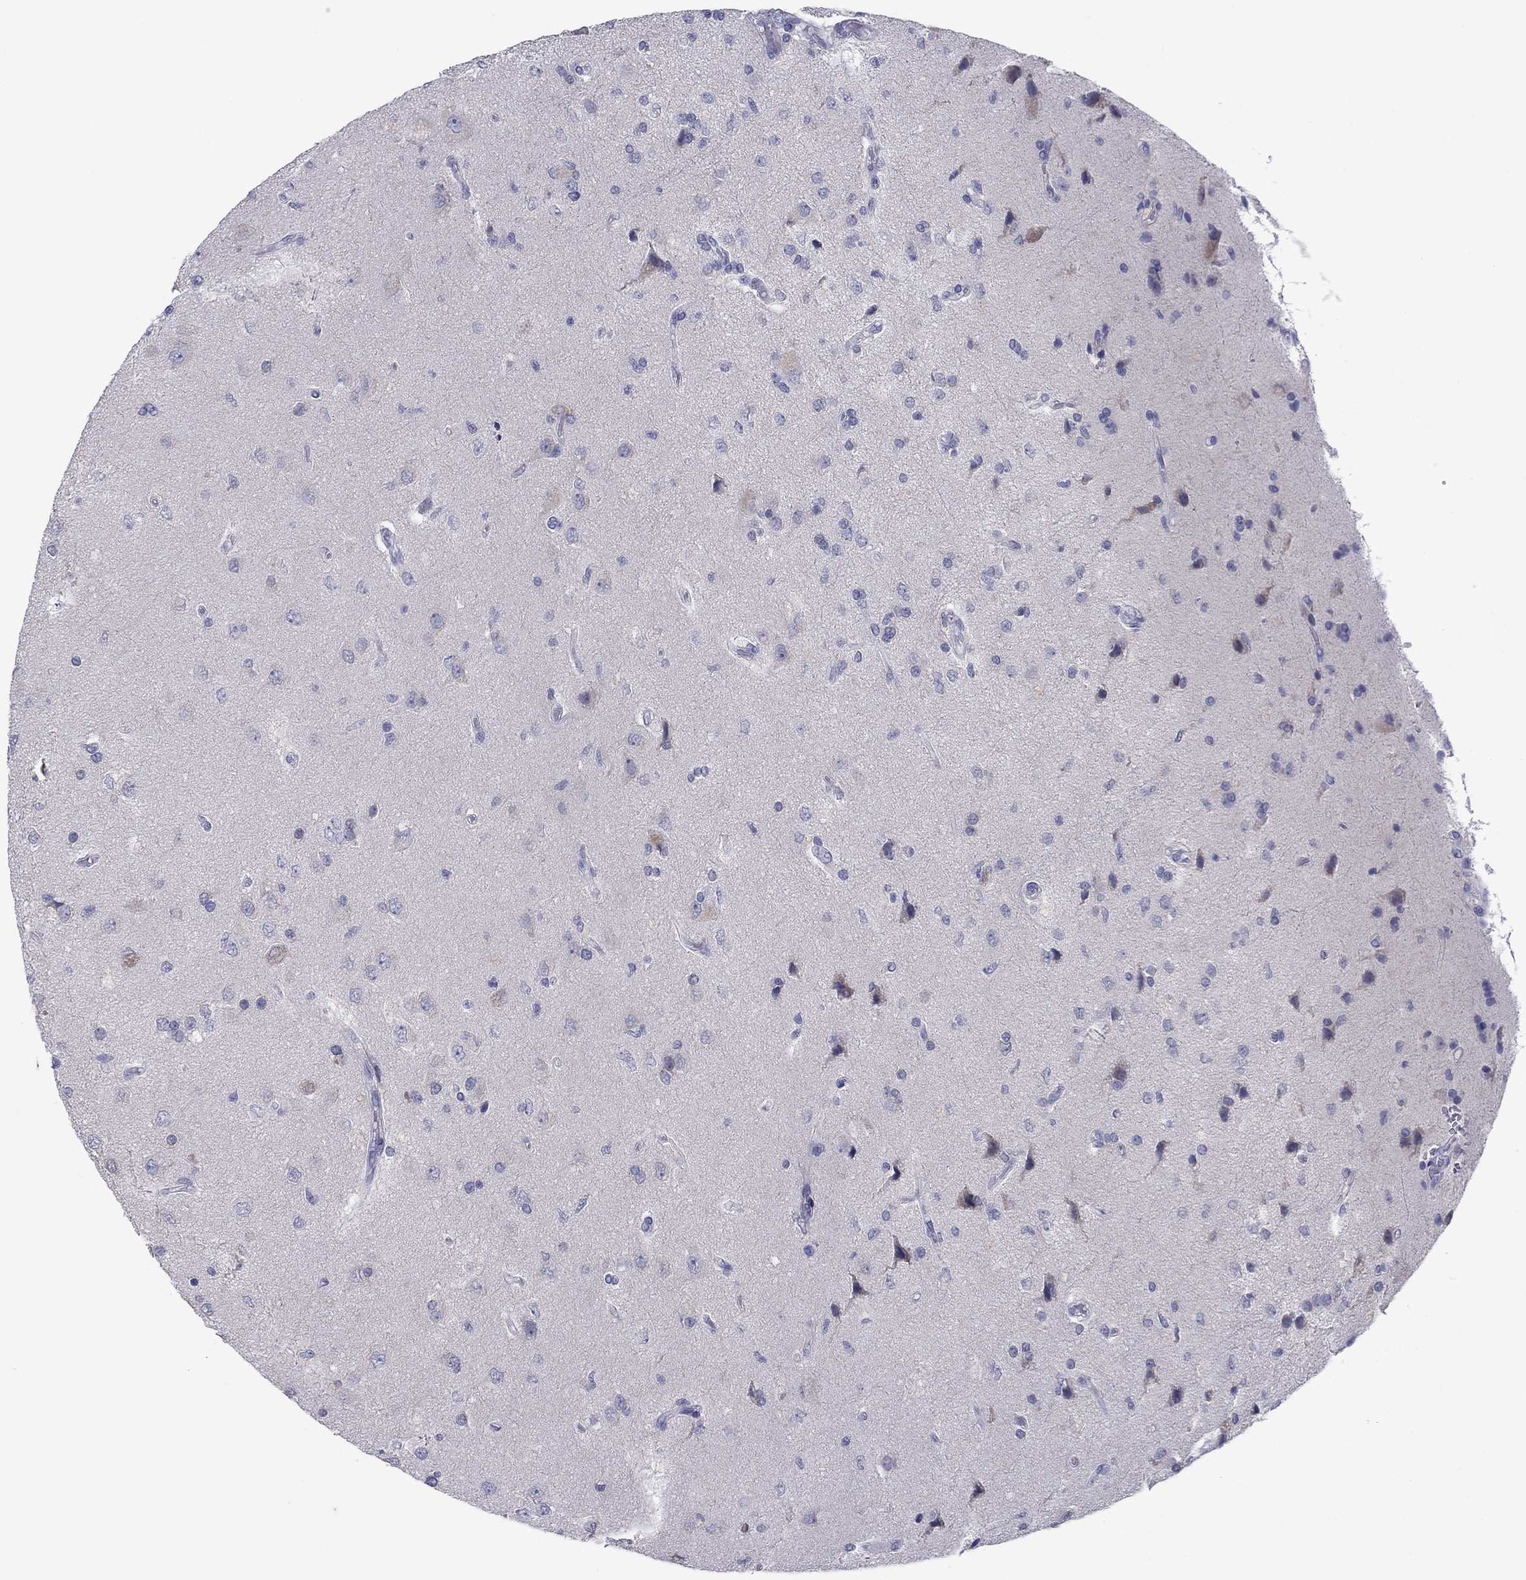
{"staining": {"intensity": "negative", "quantity": "none", "location": "none"}, "tissue": "glioma", "cell_type": "Tumor cells", "image_type": "cancer", "snomed": [{"axis": "morphology", "description": "Glioma, malignant, High grade"}, {"axis": "topography", "description": "Brain"}], "caption": "Immunohistochemistry of human glioma displays no staining in tumor cells.", "gene": "GRK7", "patient": {"sex": "male", "age": 56}}